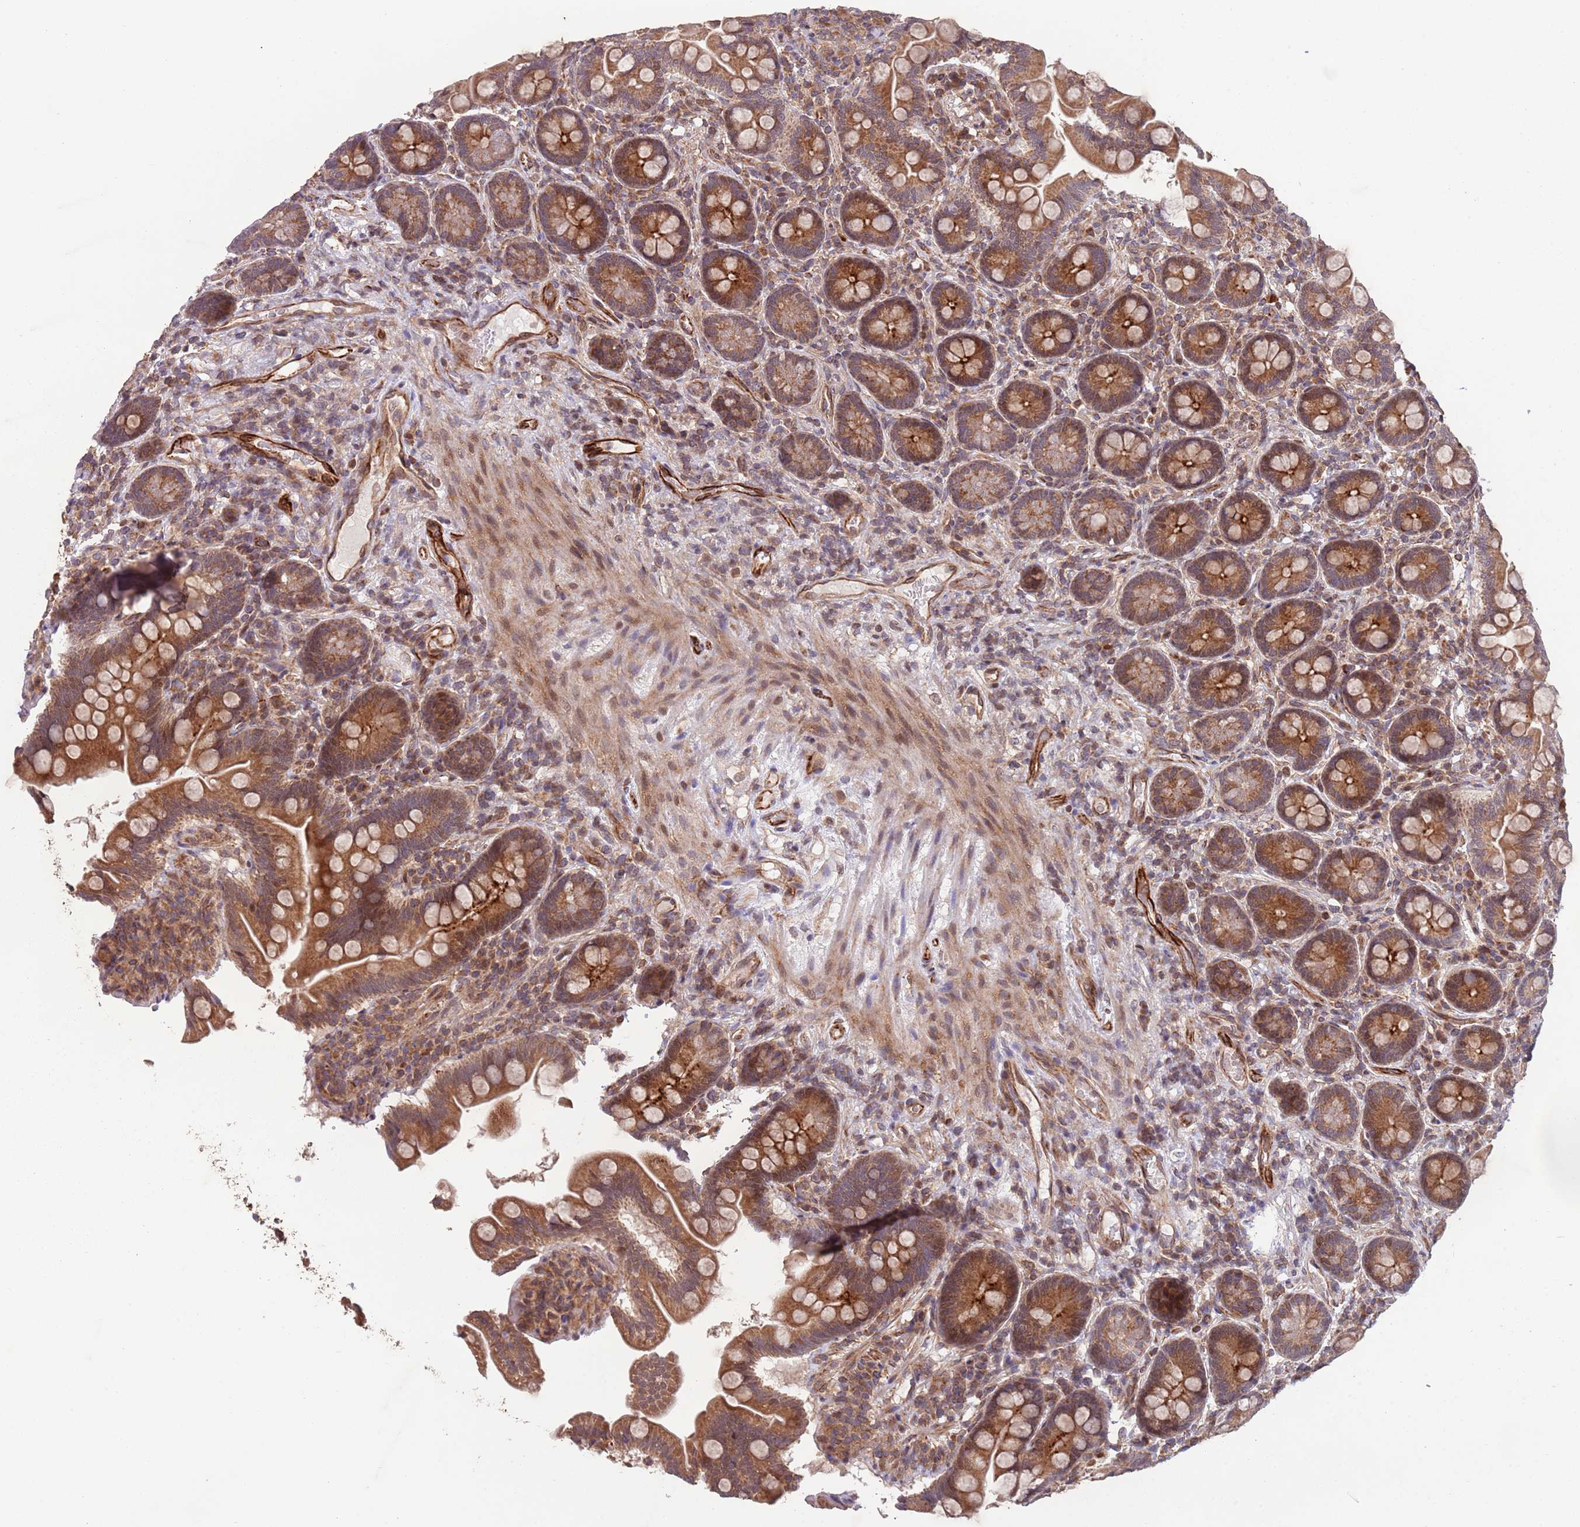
{"staining": {"intensity": "strong", "quantity": ">75%", "location": "cytoplasmic/membranous,nuclear"}, "tissue": "small intestine", "cell_type": "Glandular cells", "image_type": "normal", "snomed": [{"axis": "morphology", "description": "Normal tissue, NOS"}, {"axis": "topography", "description": "Small intestine"}], "caption": "This is a photomicrograph of immunohistochemistry staining of unremarkable small intestine, which shows strong positivity in the cytoplasmic/membranous,nuclear of glandular cells.", "gene": "CHD9", "patient": {"sex": "female", "age": 64}}